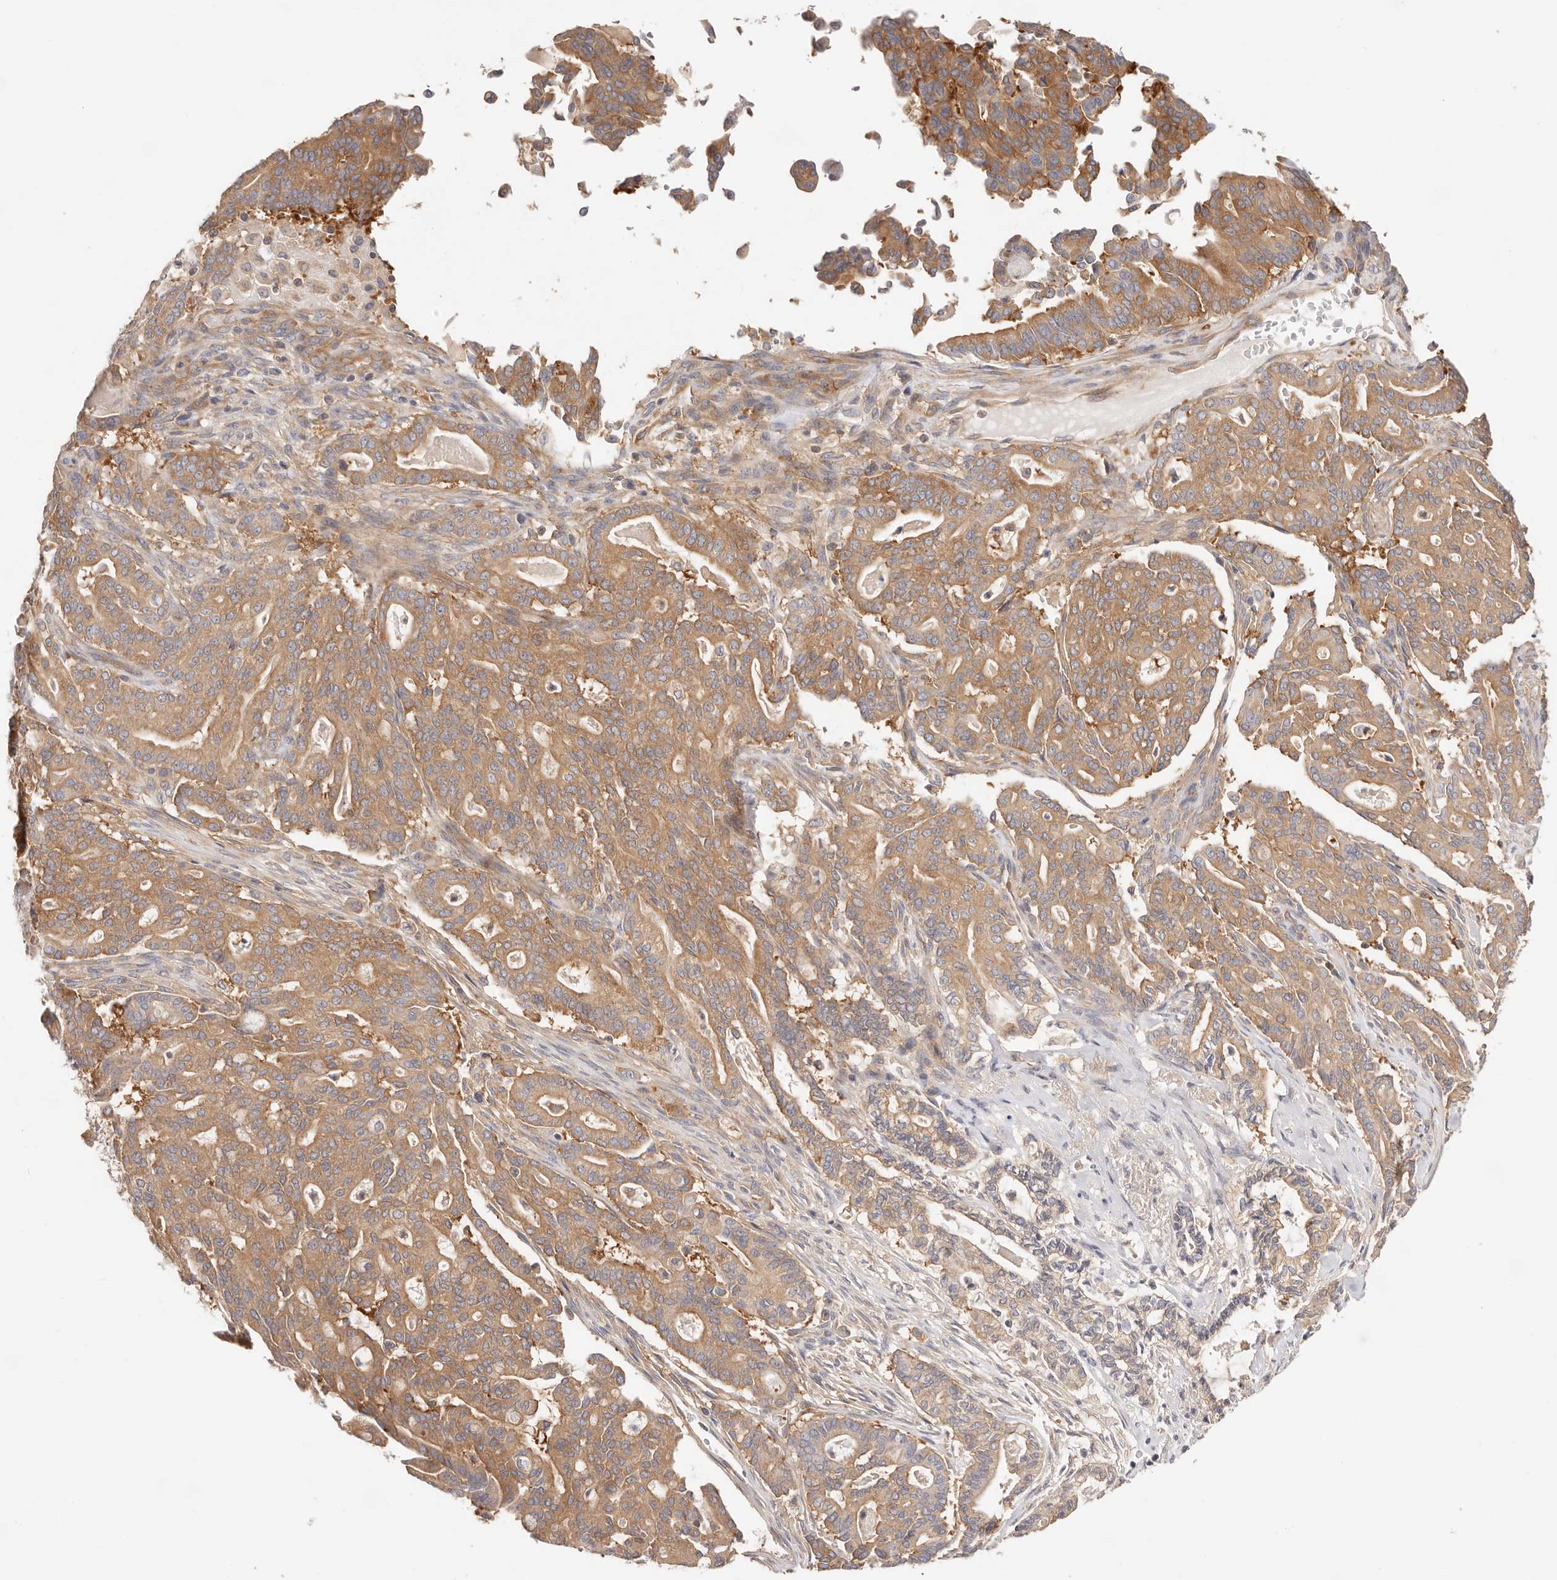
{"staining": {"intensity": "strong", "quantity": "25%-75%", "location": "cytoplasmic/membranous"}, "tissue": "pancreatic cancer", "cell_type": "Tumor cells", "image_type": "cancer", "snomed": [{"axis": "morphology", "description": "Adenocarcinoma, NOS"}, {"axis": "topography", "description": "Pancreas"}], "caption": "Adenocarcinoma (pancreatic) stained for a protein (brown) reveals strong cytoplasmic/membranous positive expression in approximately 25%-75% of tumor cells.", "gene": "KCMF1", "patient": {"sex": "male", "age": 63}}